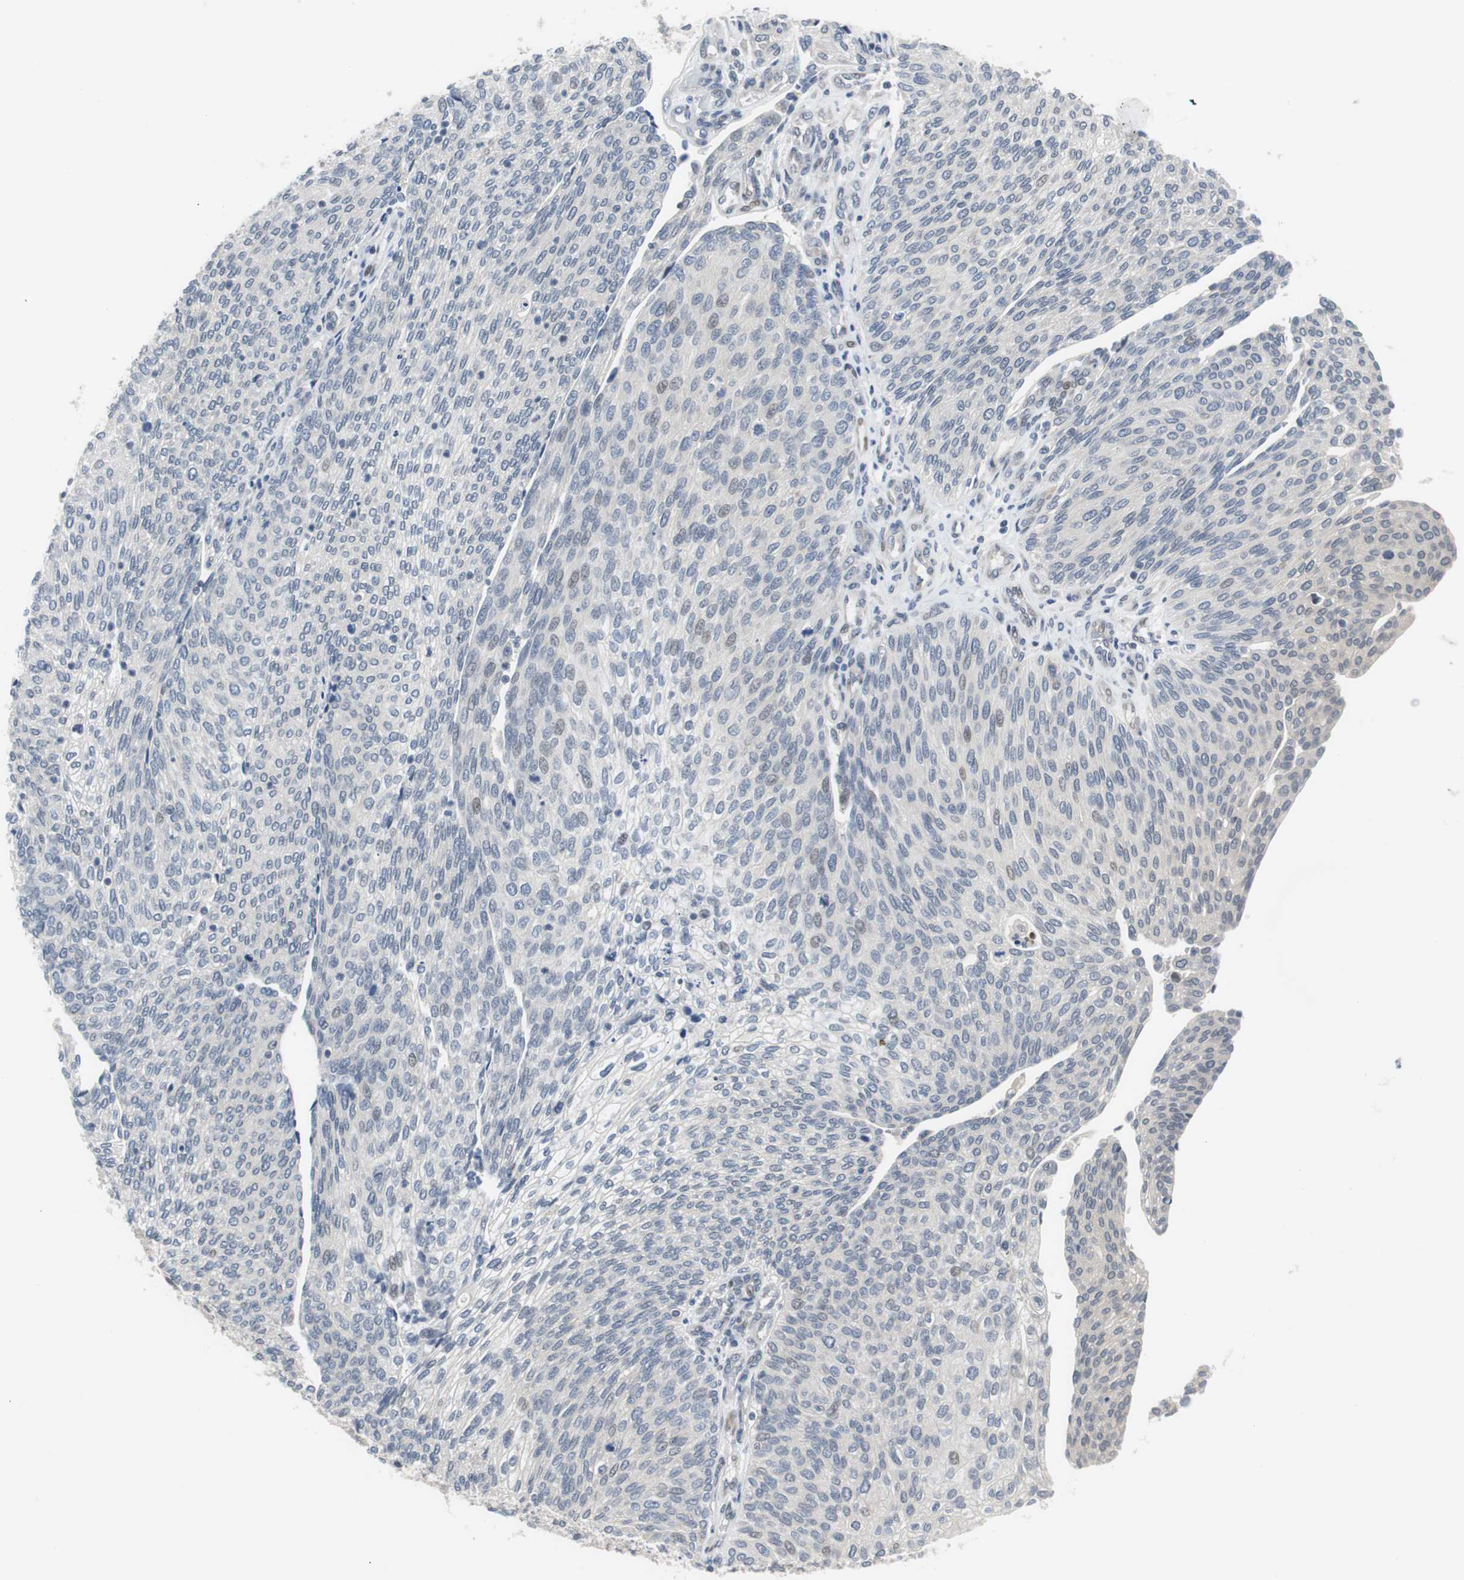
{"staining": {"intensity": "weak", "quantity": "<25%", "location": "nuclear"}, "tissue": "urothelial cancer", "cell_type": "Tumor cells", "image_type": "cancer", "snomed": [{"axis": "morphology", "description": "Urothelial carcinoma, Low grade"}, {"axis": "topography", "description": "Urinary bladder"}], "caption": "The immunohistochemistry (IHC) histopathology image has no significant staining in tumor cells of urothelial cancer tissue.", "gene": "MAP2K4", "patient": {"sex": "female", "age": 79}}